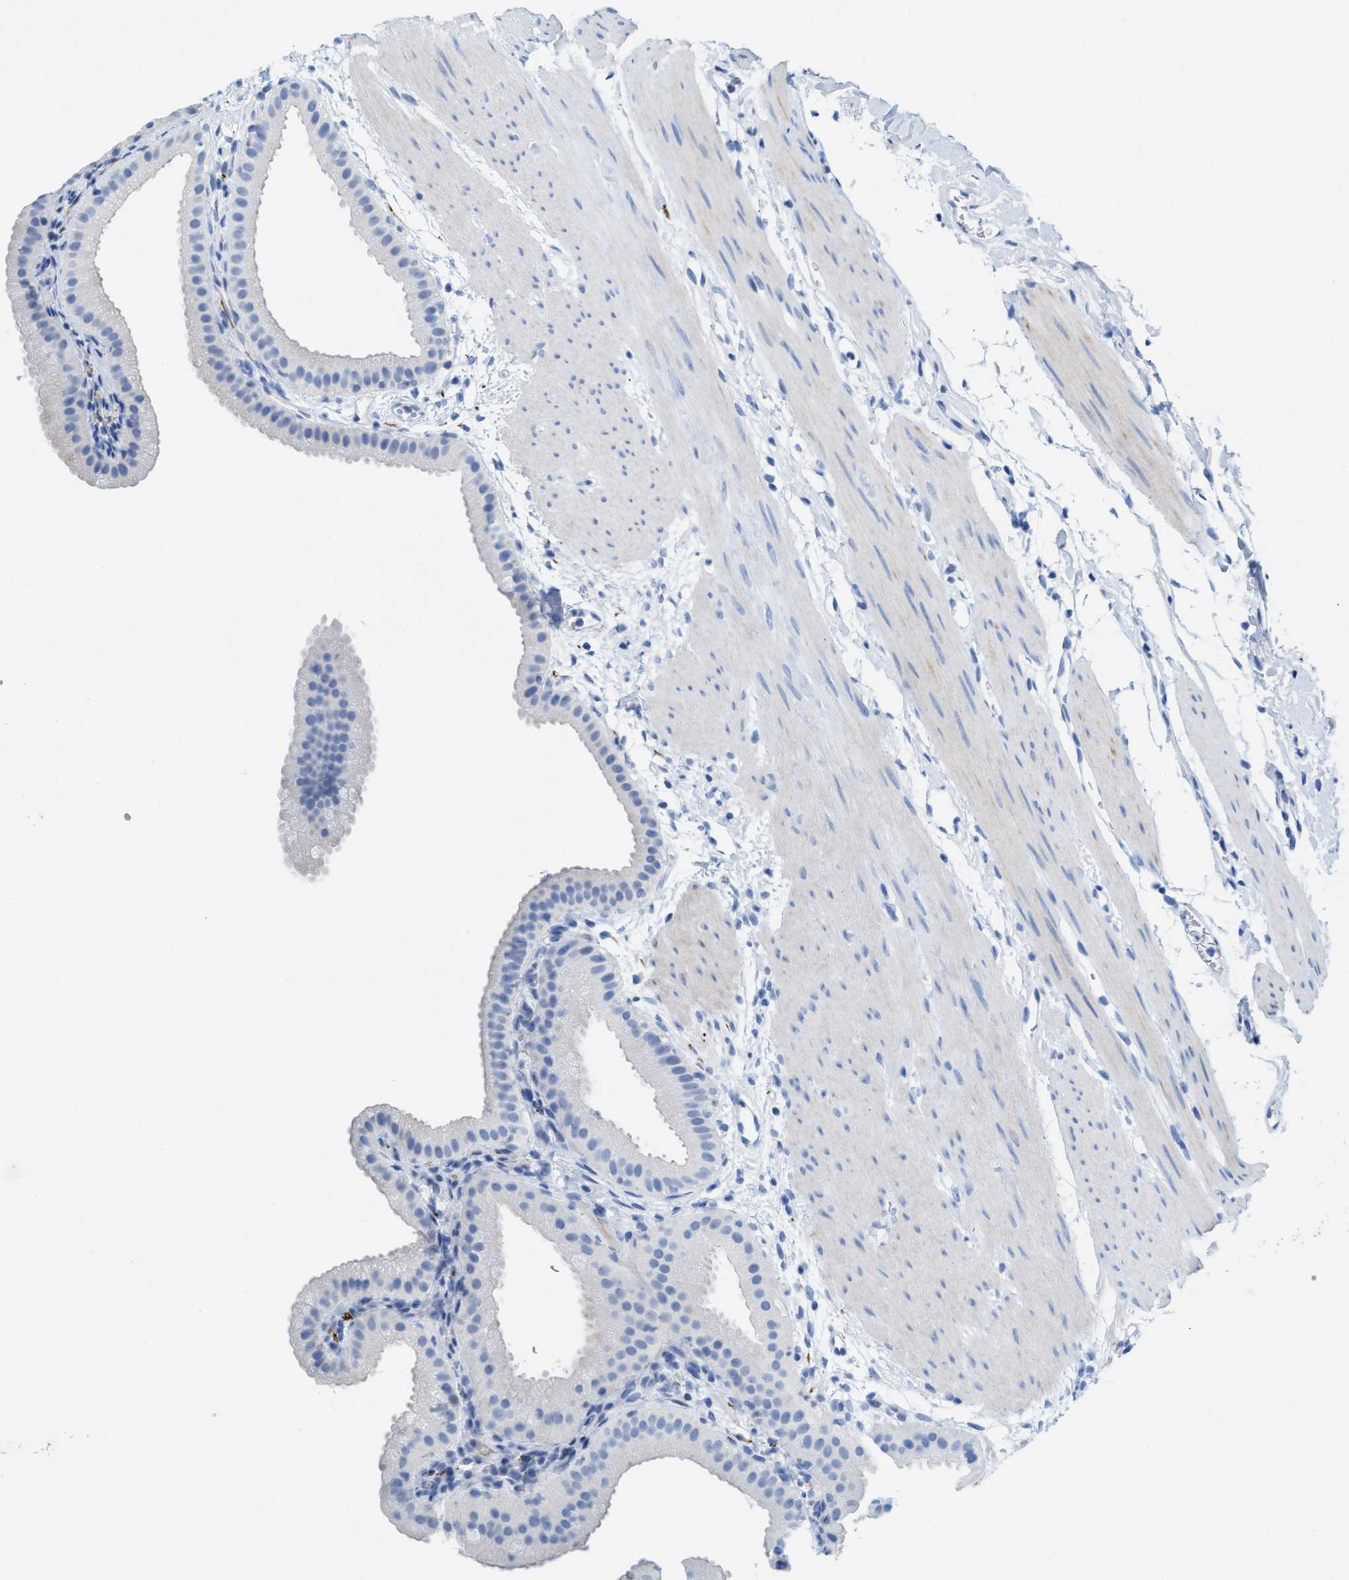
{"staining": {"intensity": "negative", "quantity": "none", "location": "none"}, "tissue": "gallbladder", "cell_type": "Glandular cells", "image_type": "normal", "snomed": [{"axis": "morphology", "description": "Normal tissue, NOS"}, {"axis": "topography", "description": "Gallbladder"}], "caption": "The histopathology image shows no staining of glandular cells in unremarkable gallbladder.", "gene": "ANKFN1", "patient": {"sex": "female", "age": 64}}